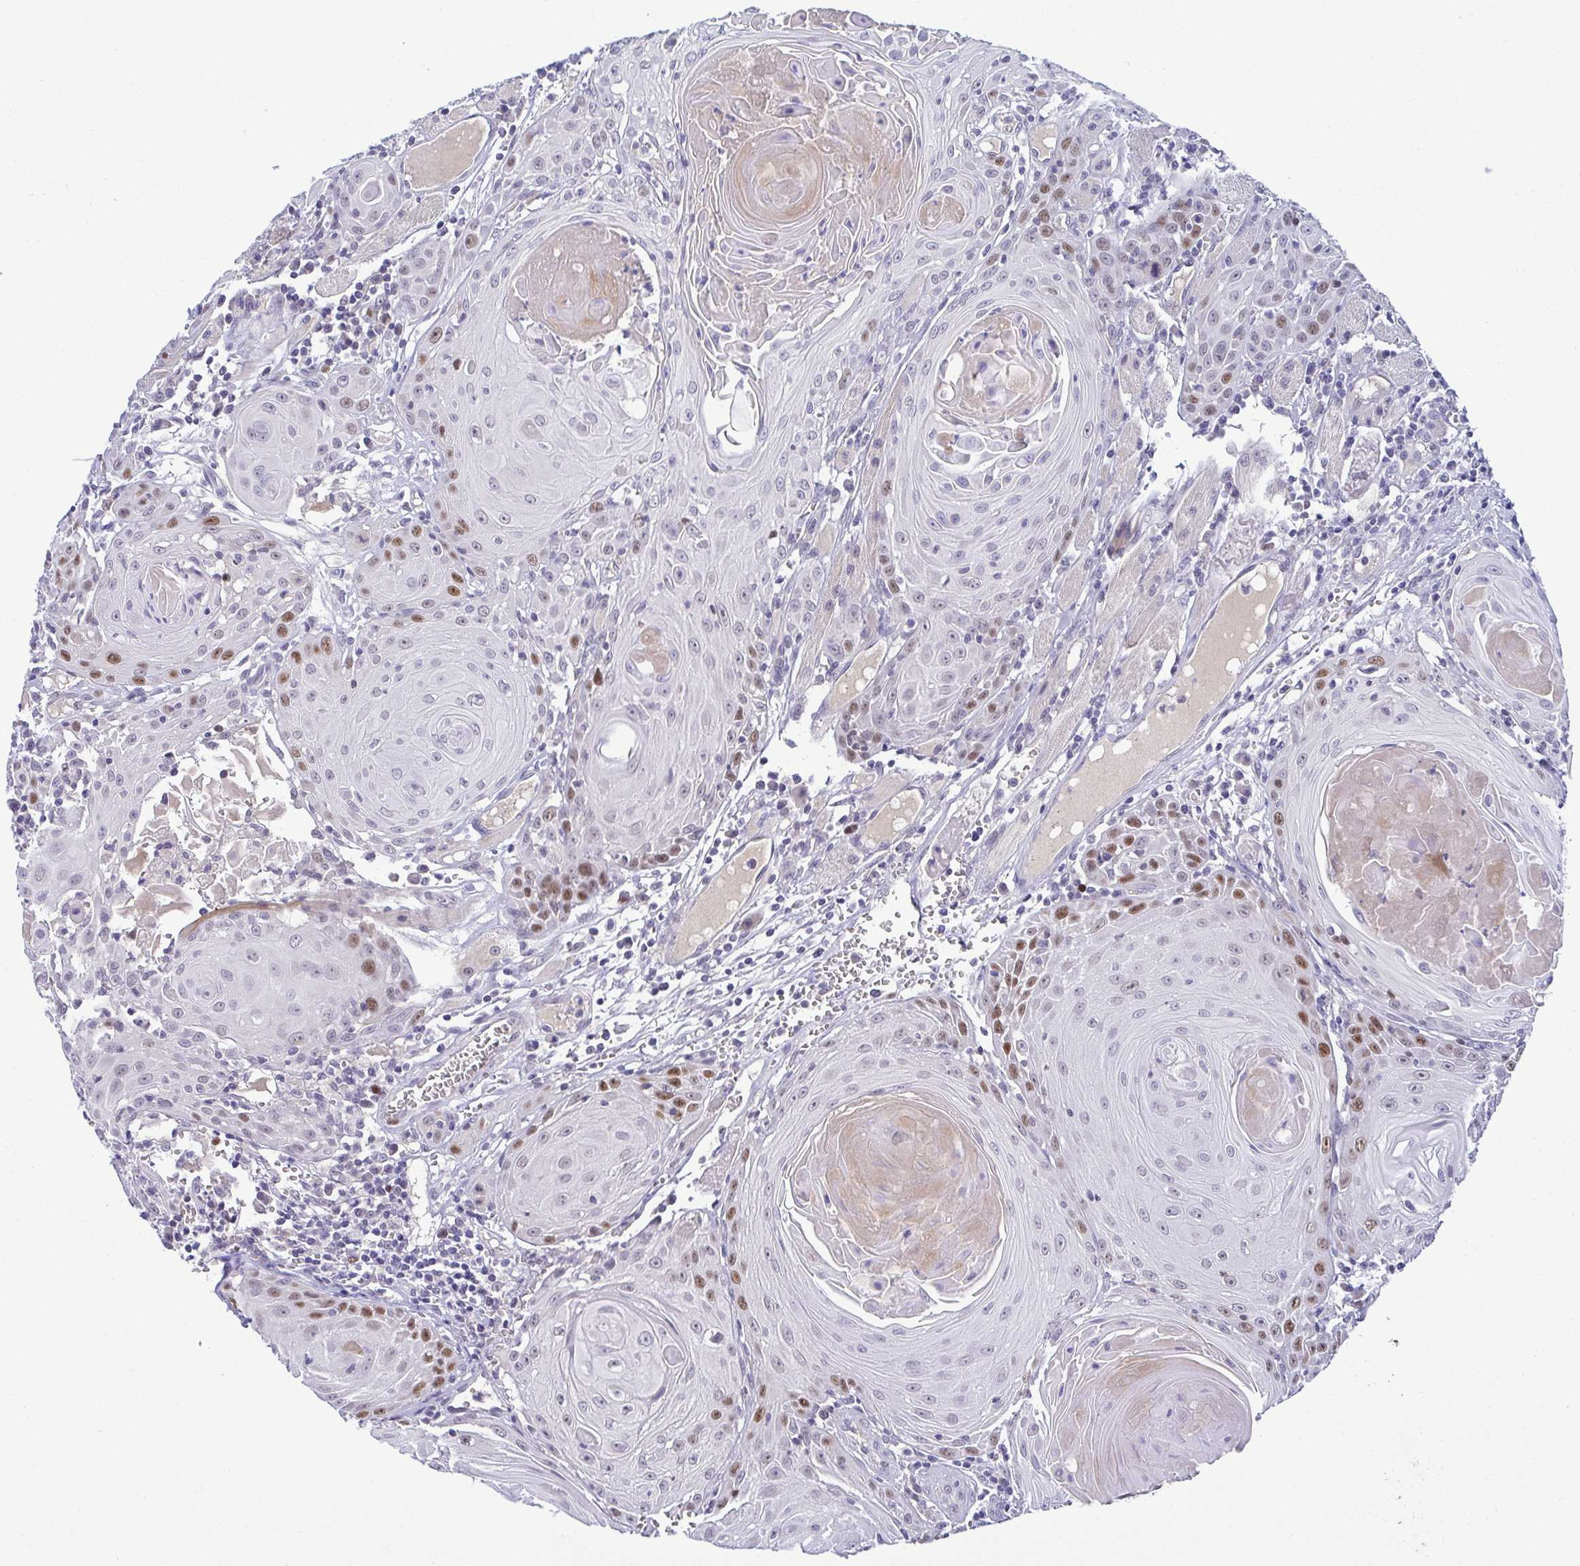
{"staining": {"intensity": "moderate", "quantity": "<25%", "location": "nuclear"}, "tissue": "head and neck cancer", "cell_type": "Tumor cells", "image_type": "cancer", "snomed": [{"axis": "morphology", "description": "Squamous cell carcinoma, NOS"}, {"axis": "topography", "description": "Head-Neck"}], "caption": "This micrograph displays immunohistochemistry (IHC) staining of squamous cell carcinoma (head and neck), with low moderate nuclear positivity in approximately <25% of tumor cells.", "gene": "TIPIN", "patient": {"sex": "female", "age": 80}}